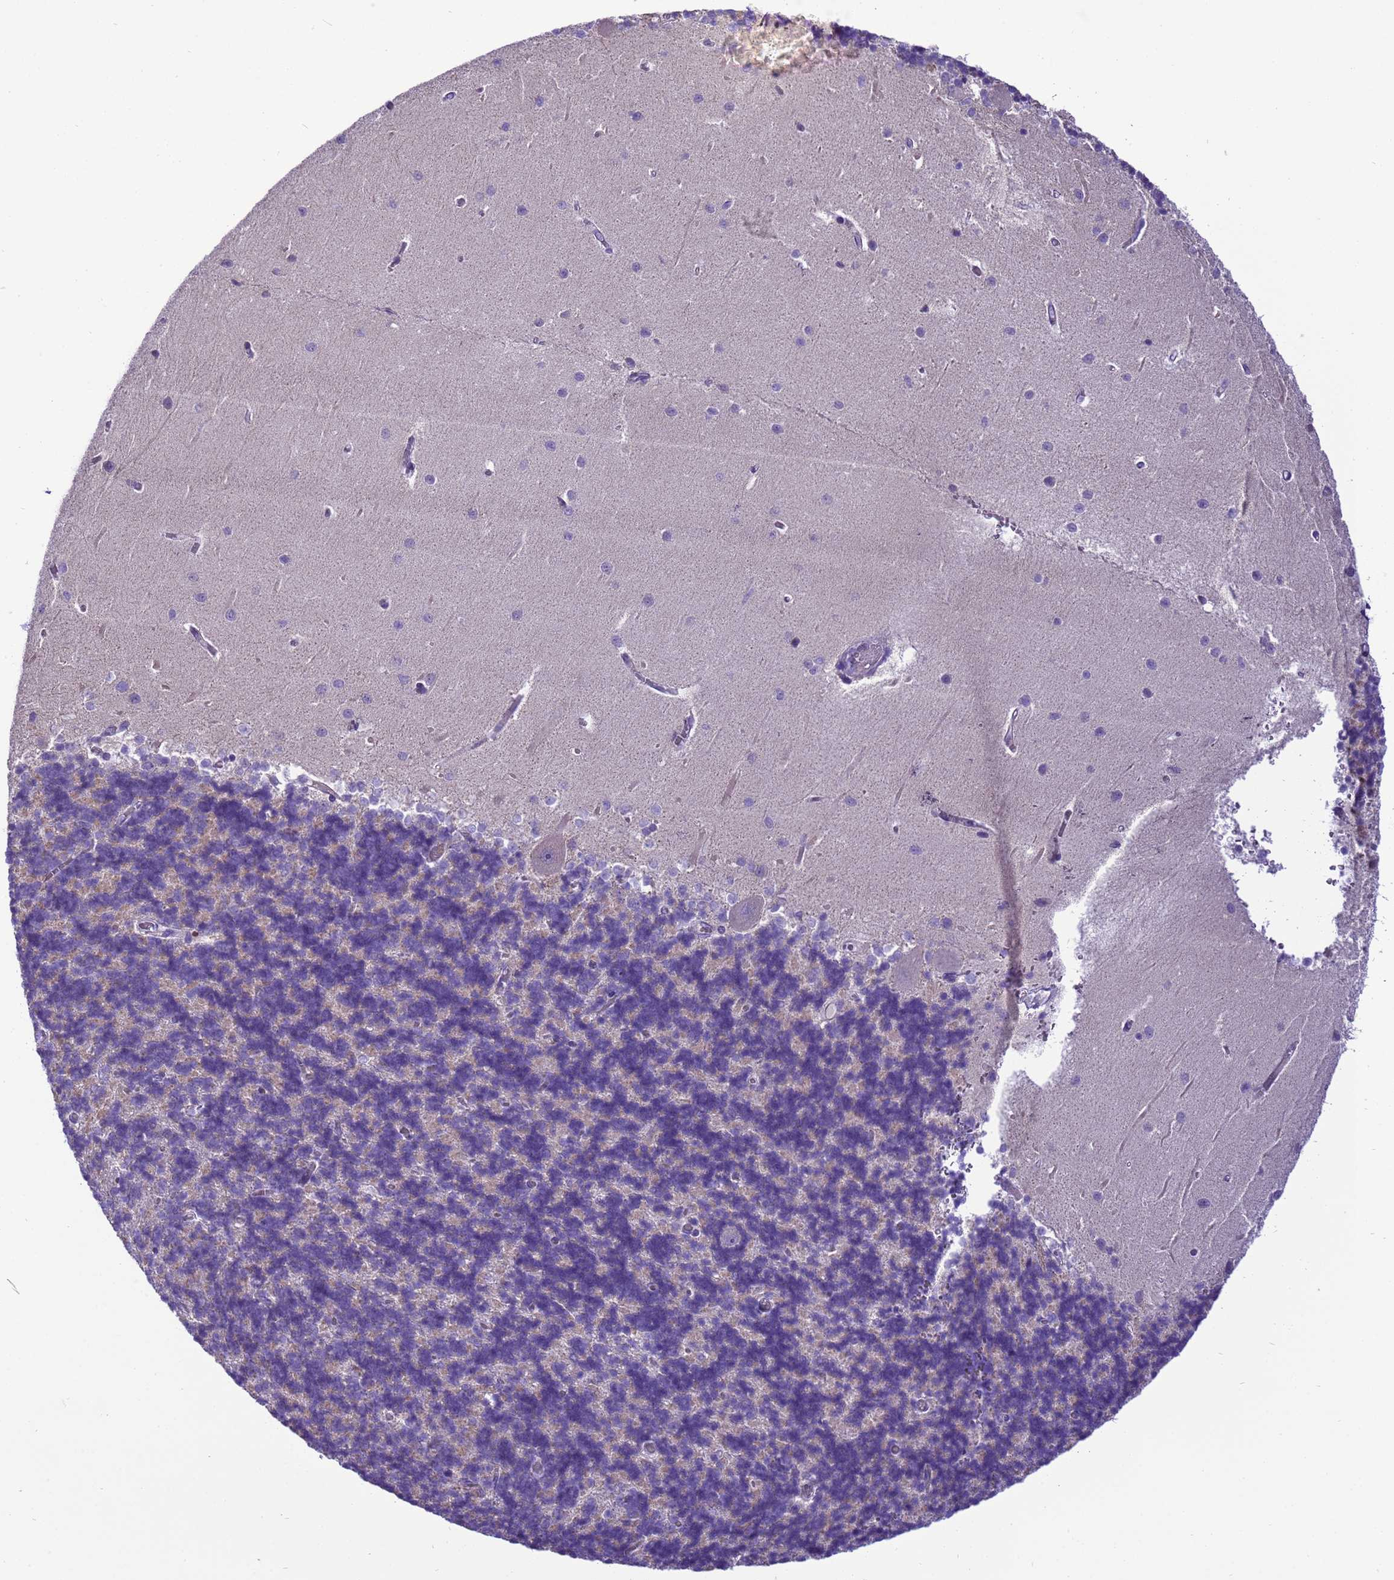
{"staining": {"intensity": "negative", "quantity": "none", "location": "none"}, "tissue": "cerebellum", "cell_type": "Cells in granular layer", "image_type": "normal", "snomed": [{"axis": "morphology", "description": "Normal tissue, NOS"}, {"axis": "topography", "description": "Cerebellum"}], "caption": "Image shows no significant protein expression in cells in granular layer of normal cerebellum.", "gene": "PIEZO2", "patient": {"sex": "male", "age": 37}}